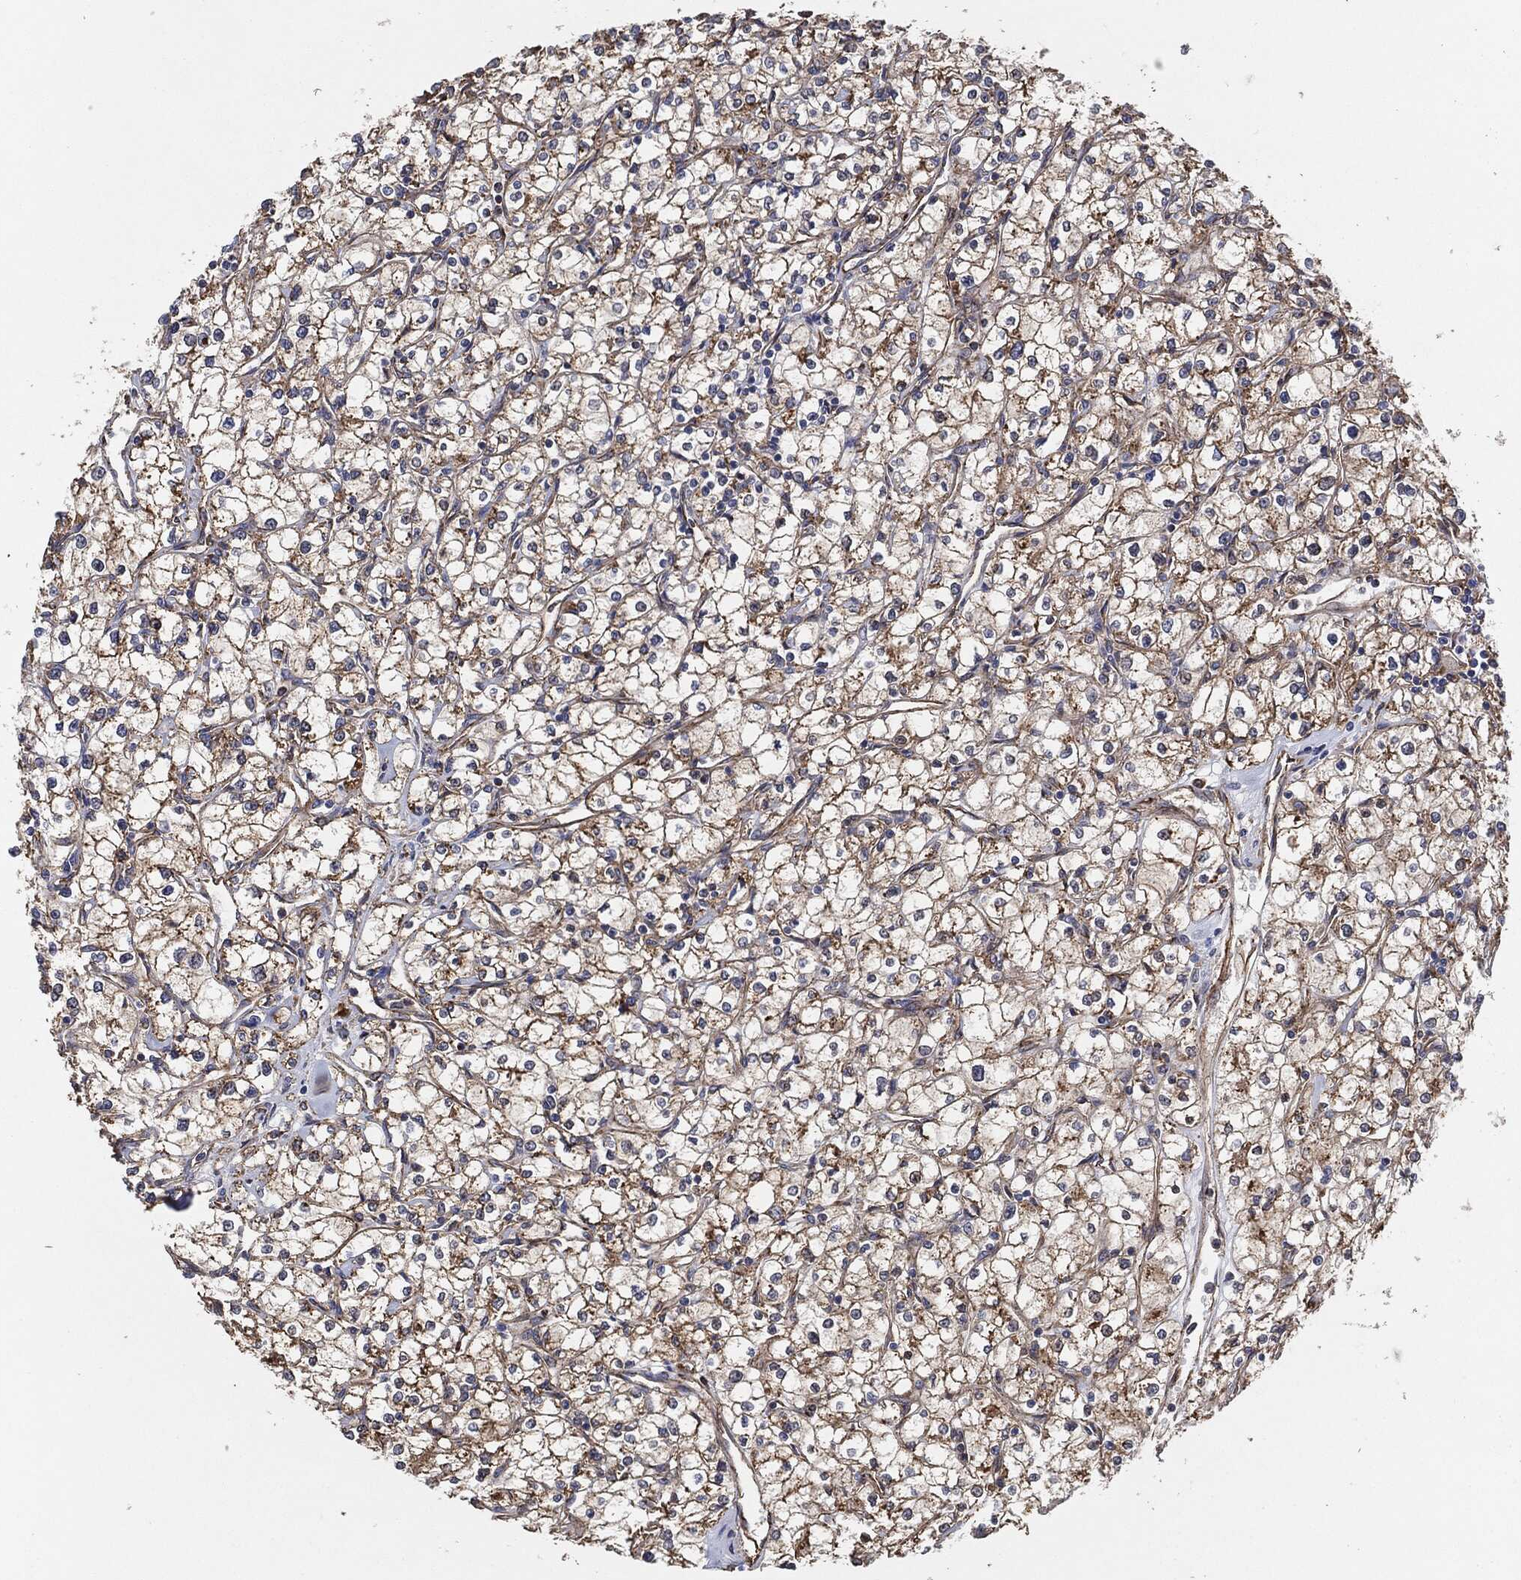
{"staining": {"intensity": "moderate", "quantity": "25%-75%", "location": "cytoplasmic/membranous"}, "tissue": "renal cancer", "cell_type": "Tumor cells", "image_type": "cancer", "snomed": [{"axis": "morphology", "description": "Adenocarcinoma, NOS"}, {"axis": "topography", "description": "Kidney"}], "caption": "Renal cancer stained with a protein marker demonstrates moderate staining in tumor cells.", "gene": "CTNNA1", "patient": {"sex": "male", "age": 67}}